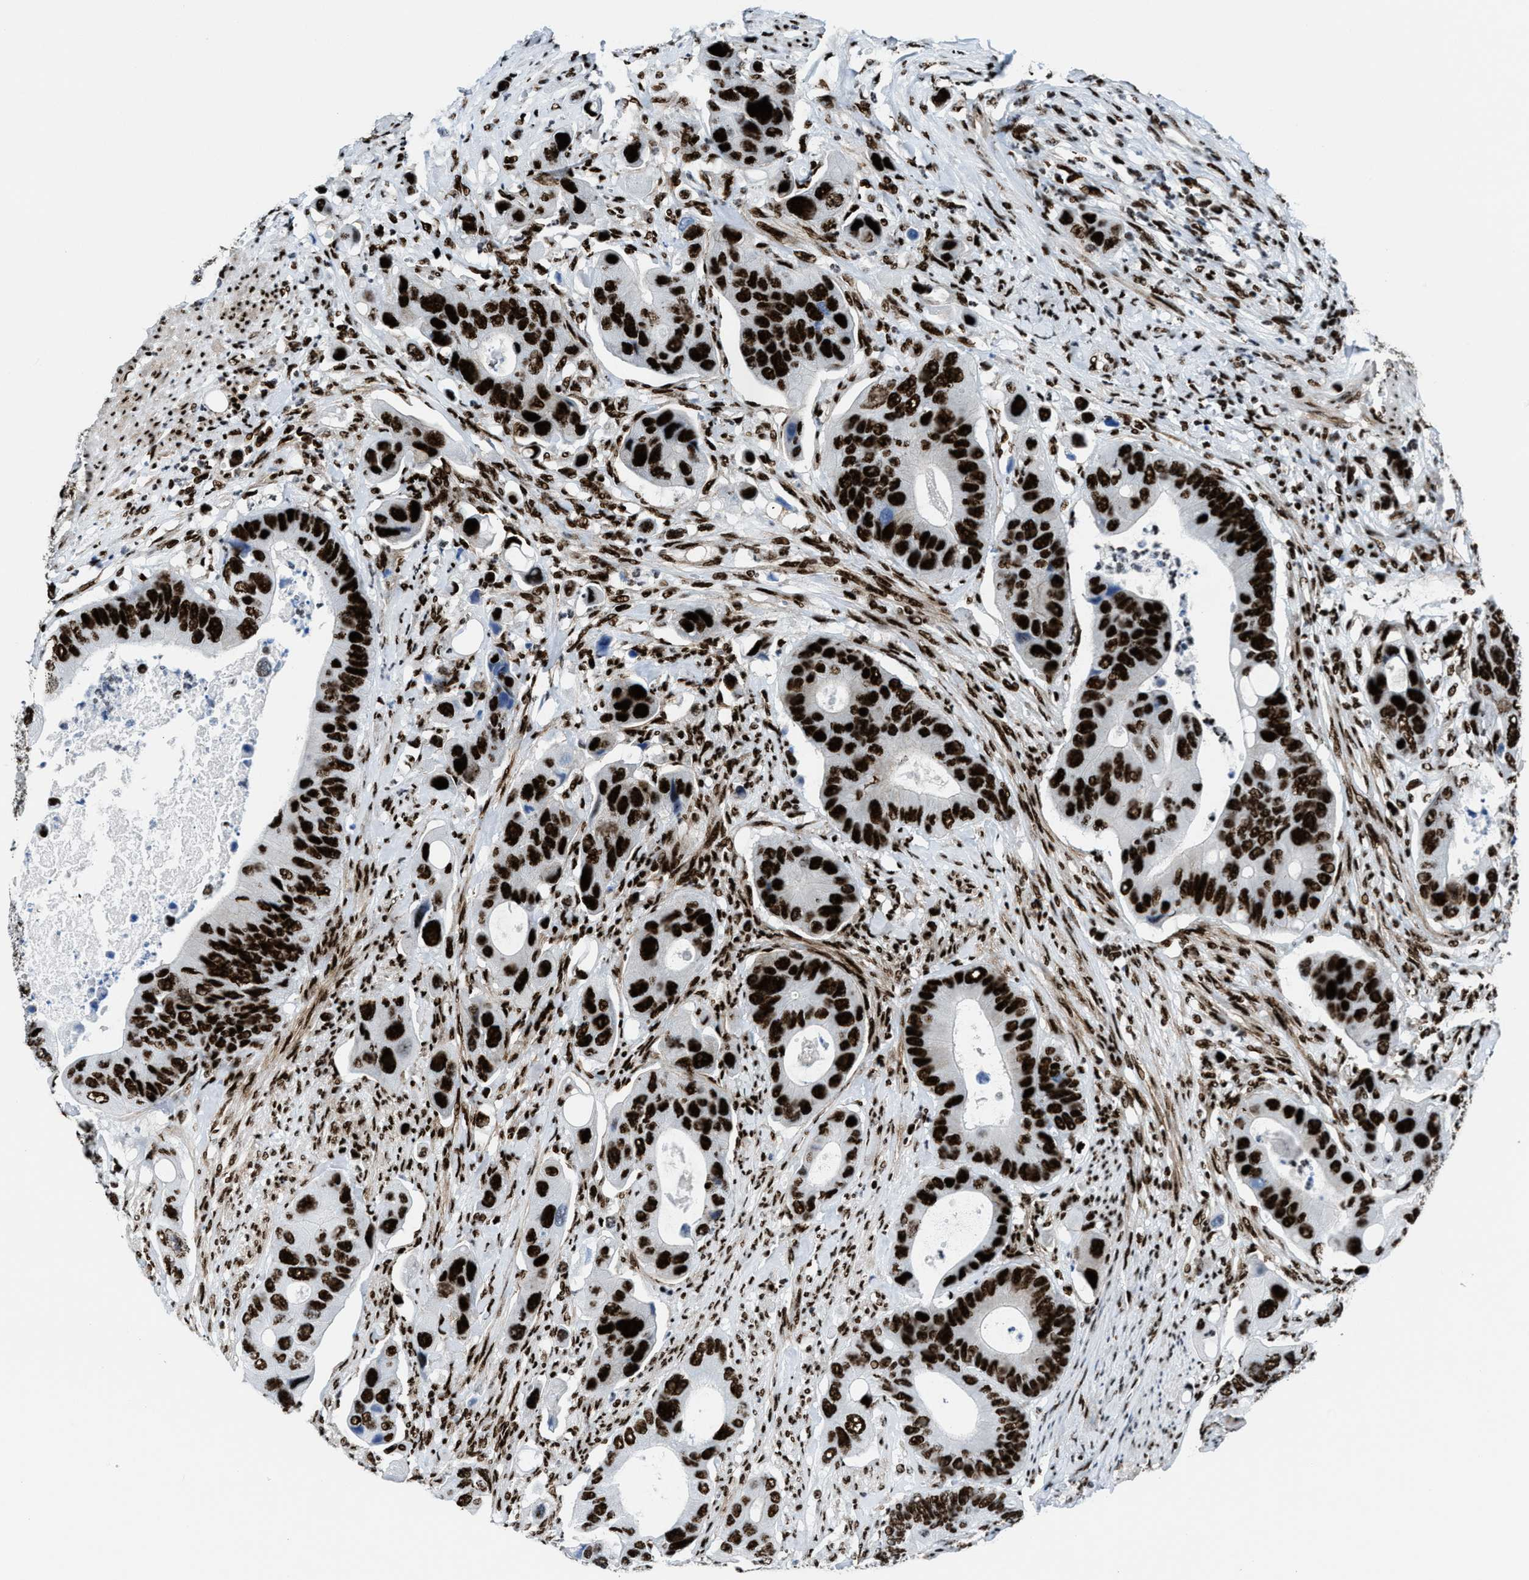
{"staining": {"intensity": "strong", "quantity": ">75%", "location": "nuclear"}, "tissue": "colorectal cancer", "cell_type": "Tumor cells", "image_type": "cancer", "snomed": [{"axis": "morphology", "description": "Adenocarcinoma, NOS"}, {"axis": "topography", "description": "Rectum"}], "caption": "DAB (3,3'-diaminobenzidine) immunohistochemical staining of human colorectal adenocarcinoma displays strong nuclear protein positivity in about >75% of tumor cells. The staining was performed using DAB, with brown indicating positive protein expression. Nuclei are stained blue with hematoxylin.", "gene": "NONO", "patient": {"sex": "female", "age": 57}}